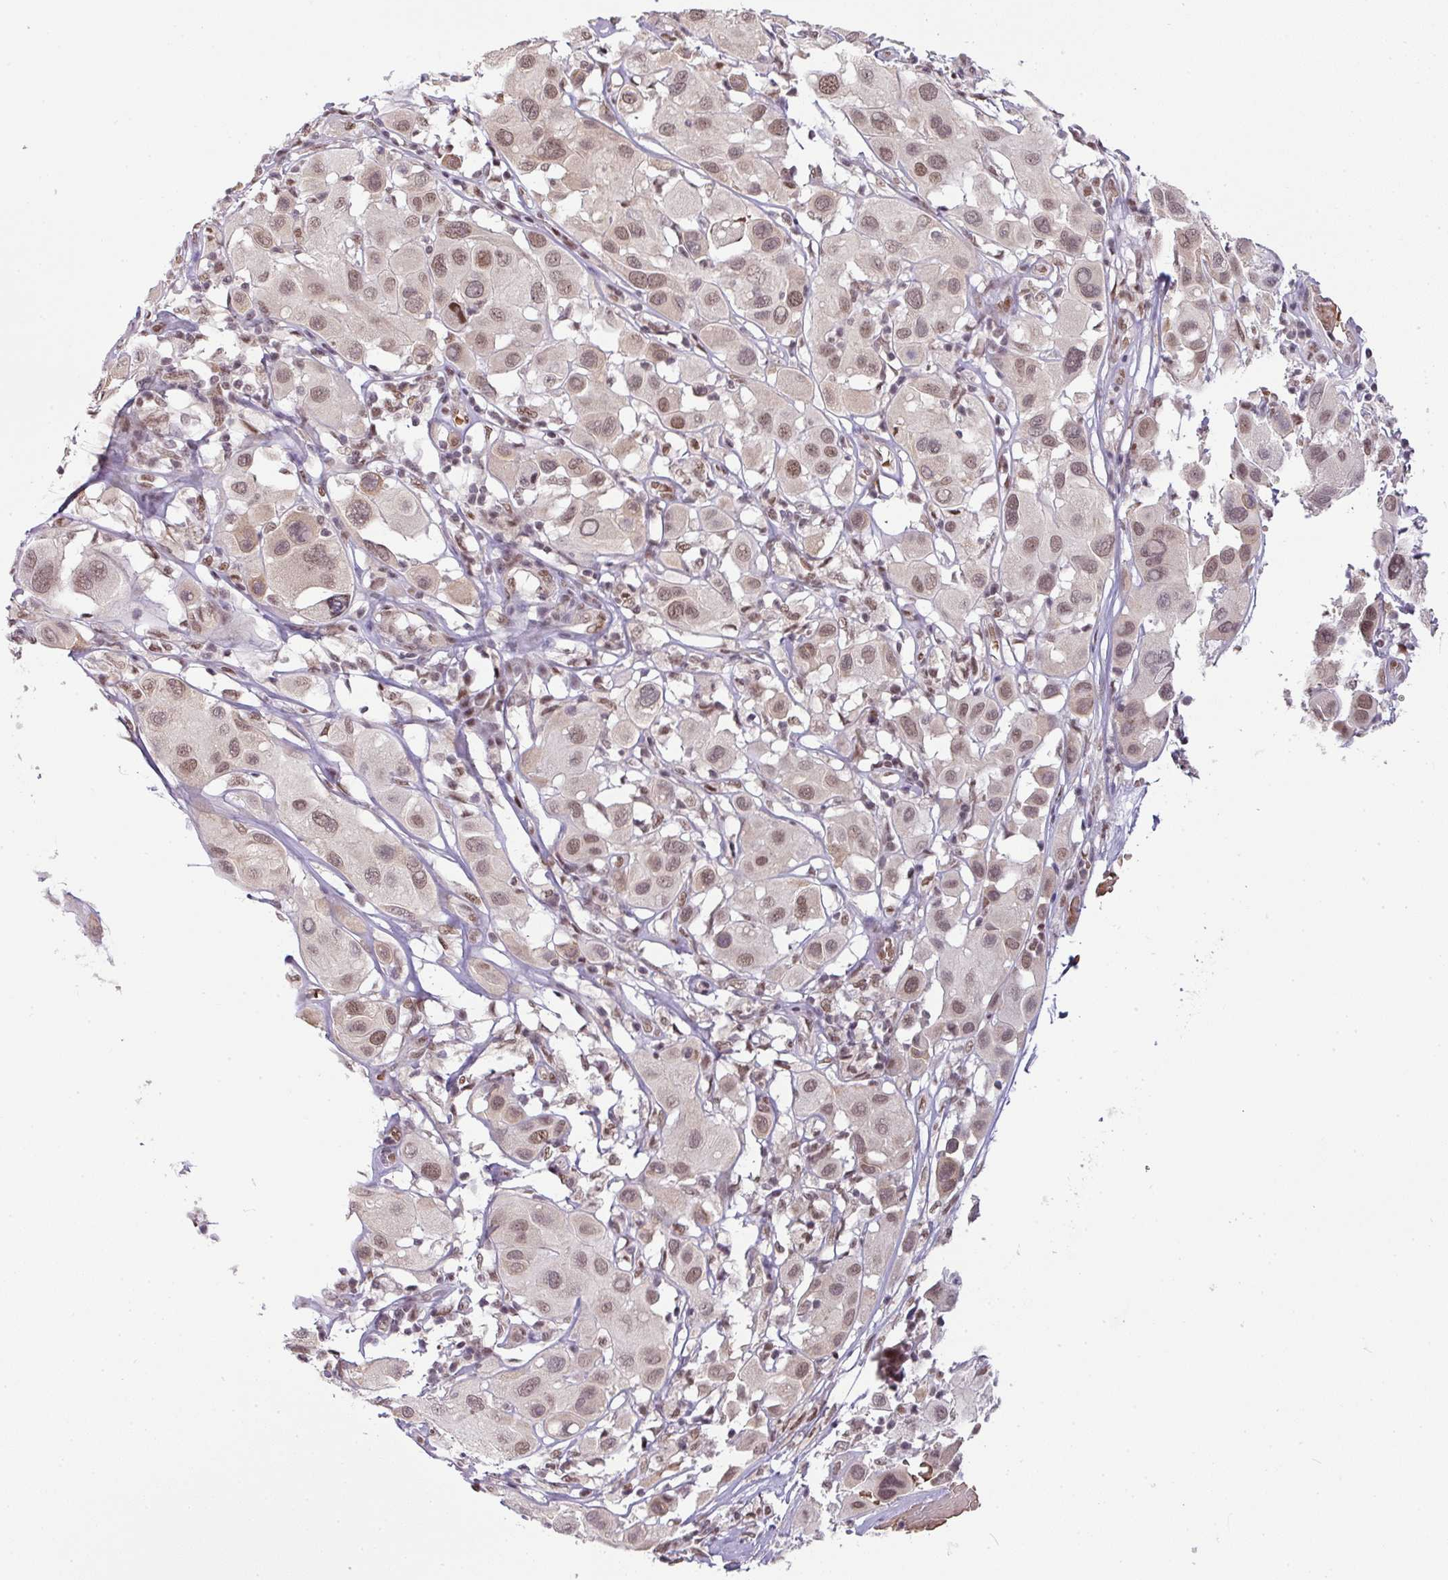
{"staining": {"intensity": "weak", "quantity": "25%-75%", "location": "nuclear"}, "tissue": "melanoma", "cell_type": "Tumor cells", "image_type": "cancer", "snomed": [{"axis": "morphology", "description": "Malignant melanoma, Metastatic site"}, {"axis": "topography", "description": "Skin"}], "caption": "A photomicrograph showing weak nuclear expression in about 25%-75% of tumor cells in malignant melanoma (metastatic site), as visualized by brown immunohistochemical staining.", "gene": "NCOA5", "patient": {"sex": "male", "age": 41}}